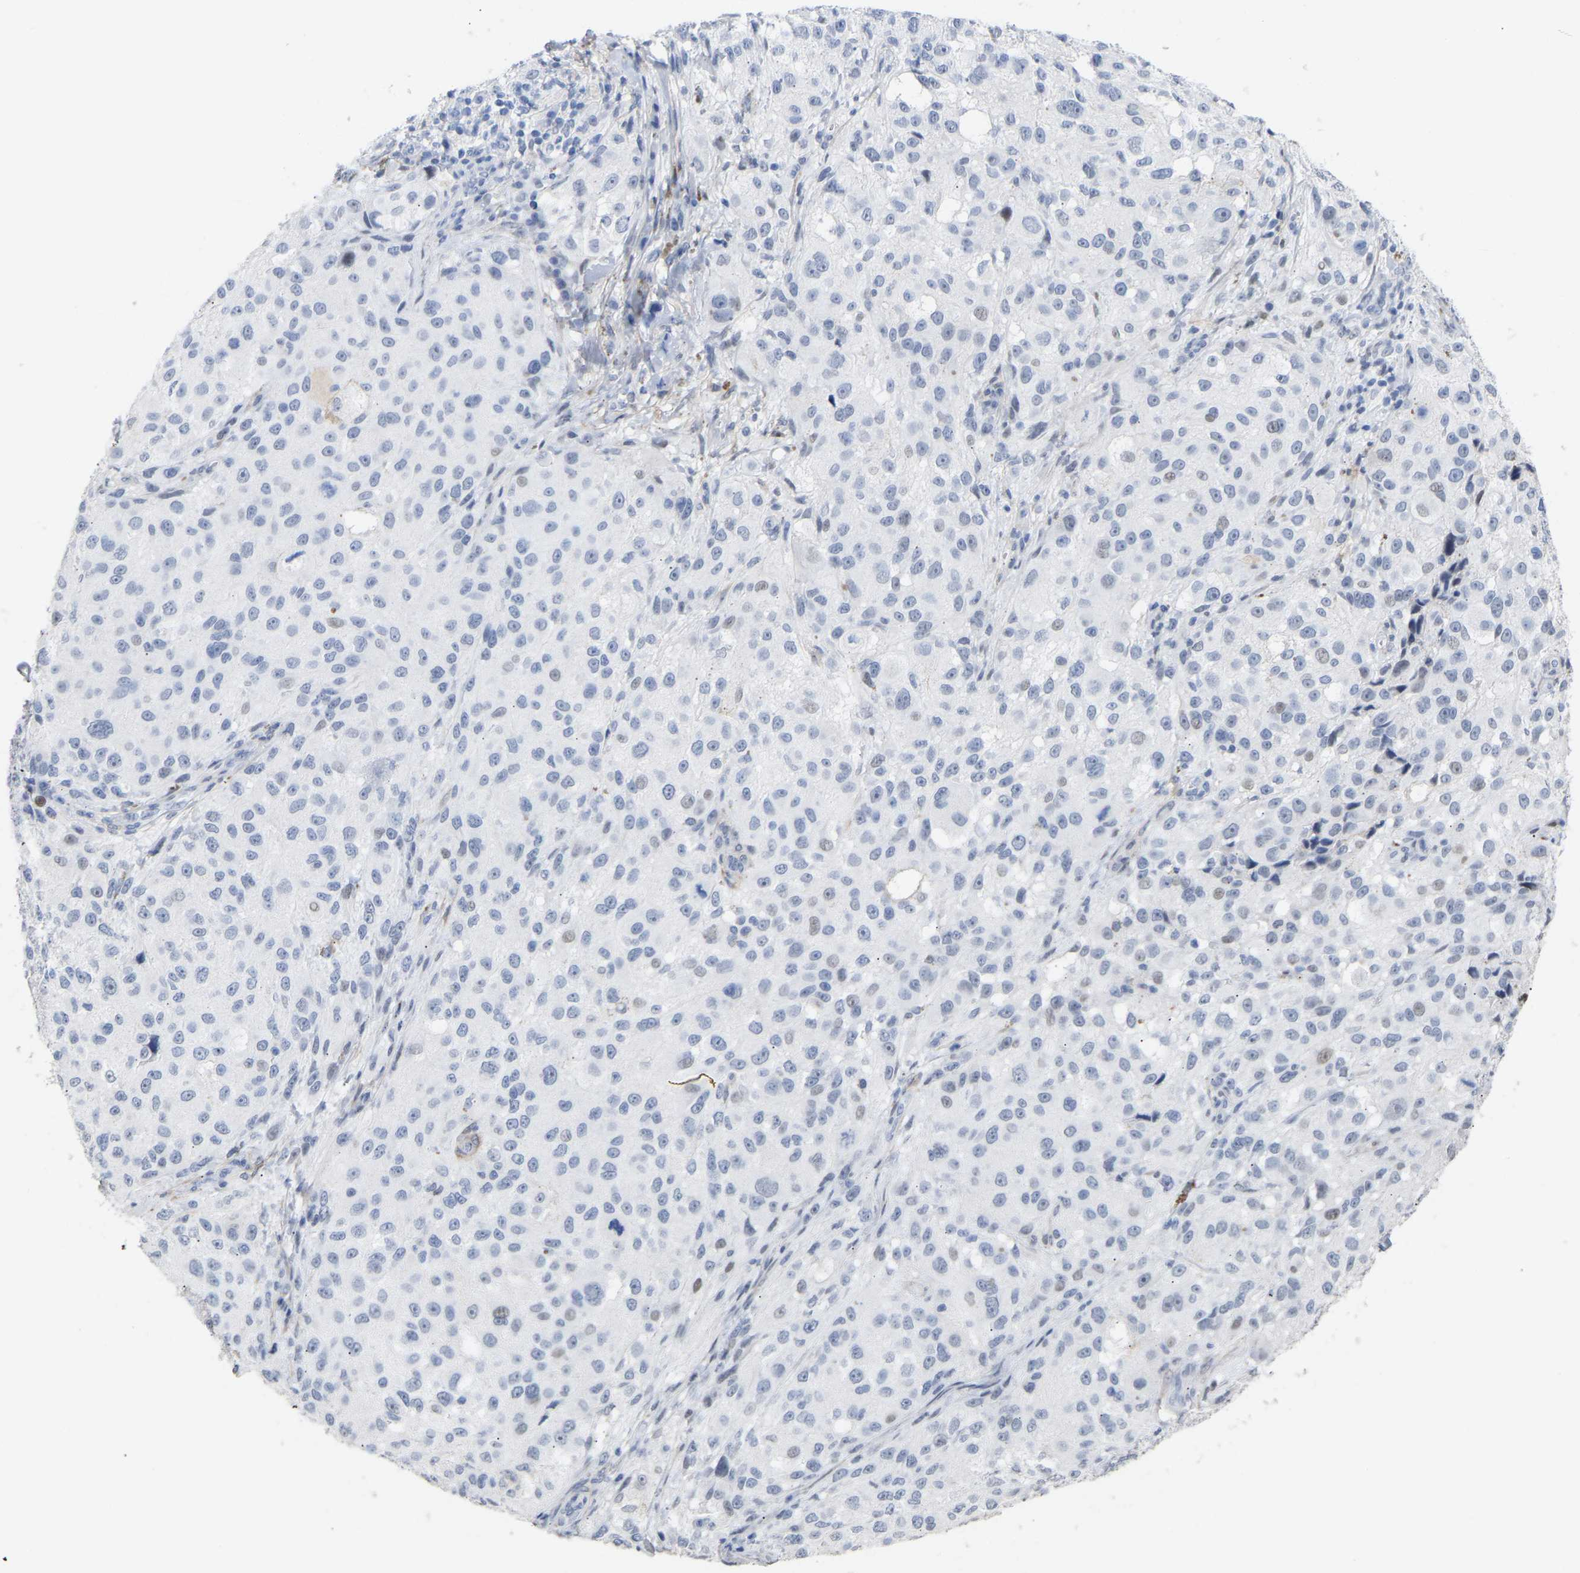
{"staining": {"intensity": "weak", "quantity": "<25%", "location": "nuclear"}, "tissue": "melanoma", "cell_type": "Tumor cells", "image_type": "cancer", "snomed": [{"axis": "morphology", "description": "Necrosis, NOS"}, {"axis": "morphology", "description": "Malignant melanoma, NOS"}, {"axis": "topography", "description": "Skin"}], "caption": "Human malignant melanoma stained for a protein using immunohistochemistry reveals no expression in tumor cells.", "gene": "AMPH", "patient": {"sex": "female", "age": 87}}